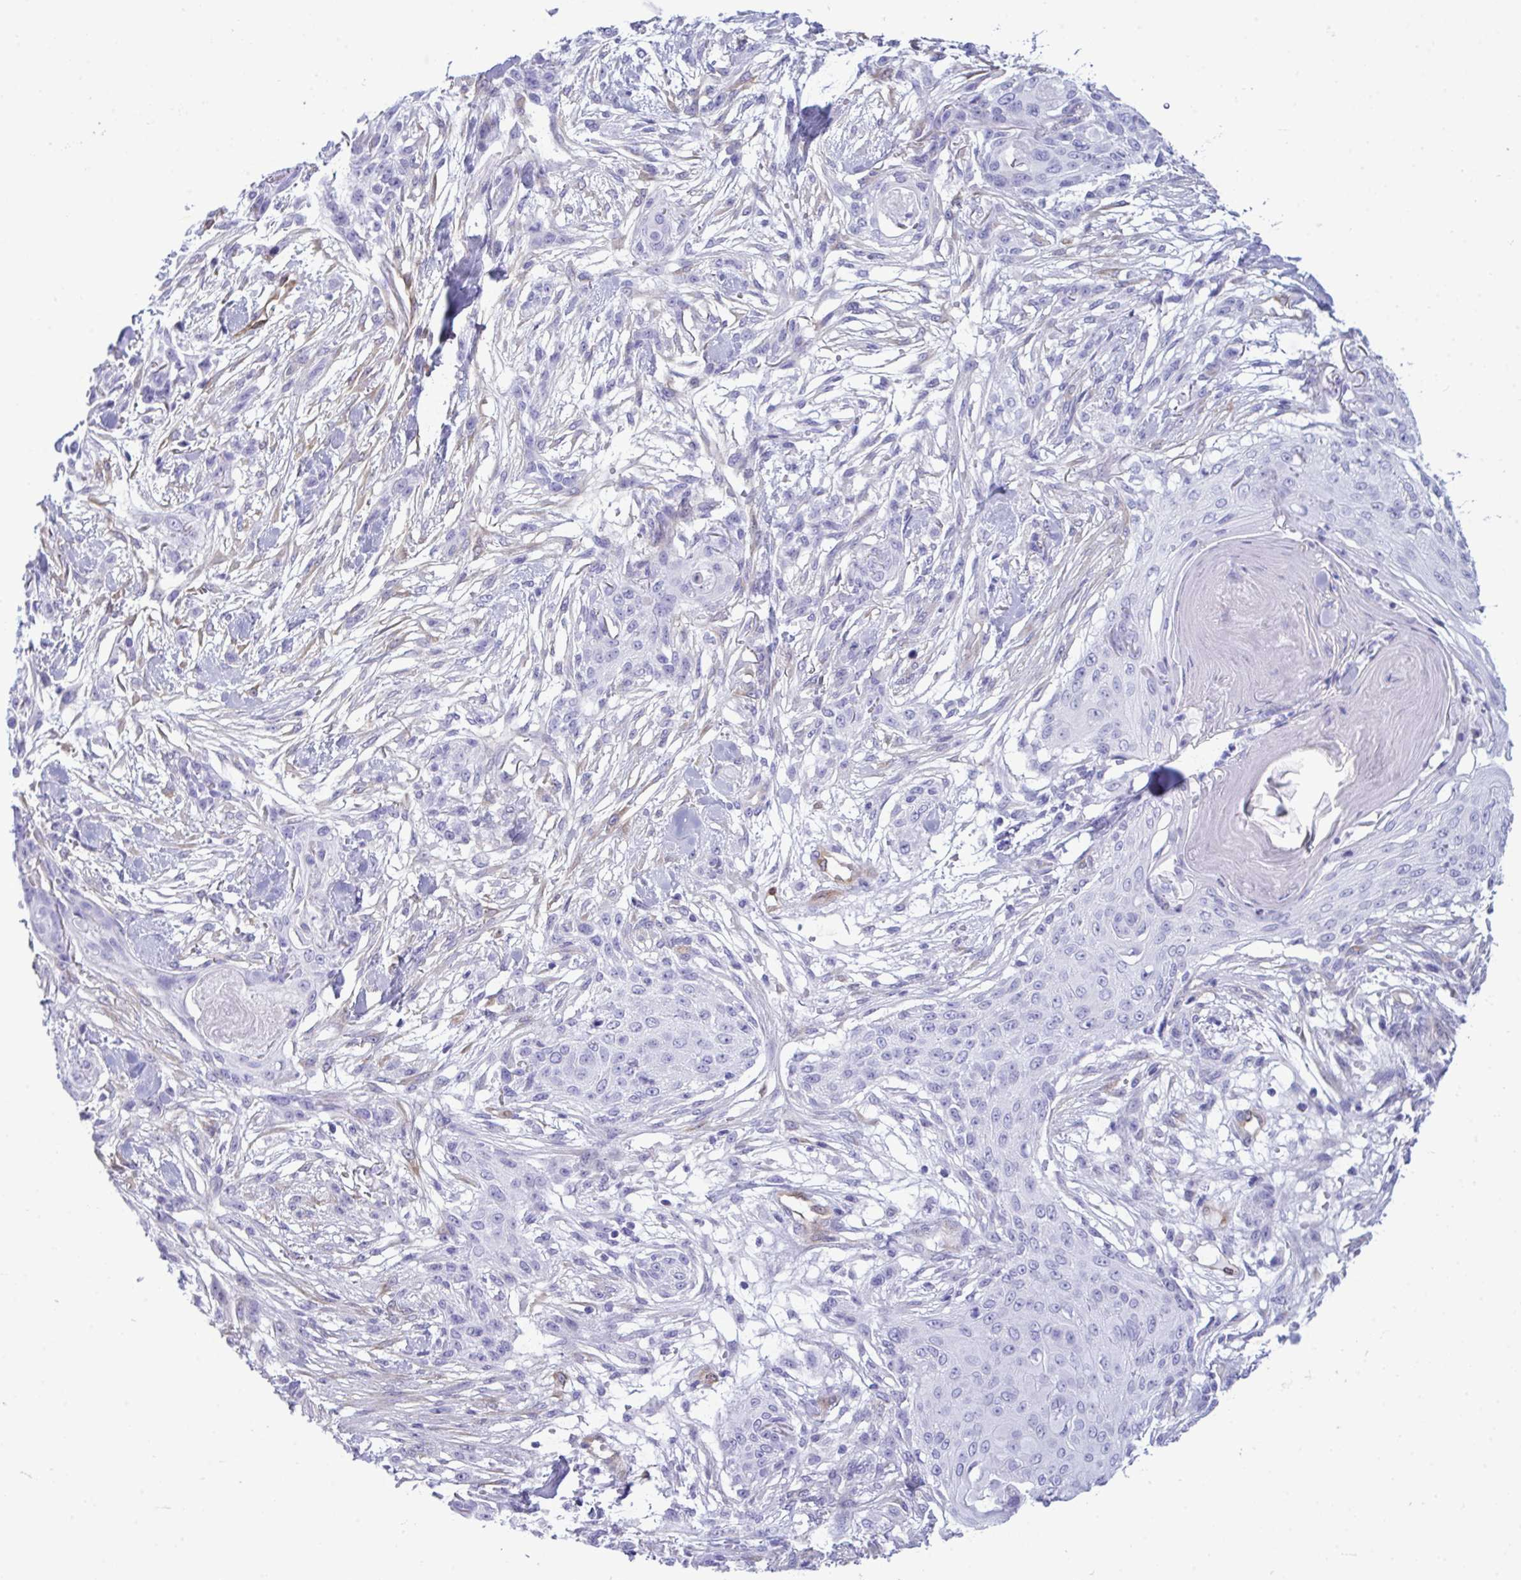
{"staining": {"intensity": "negative", "quantity": "none", "location": "none"}, "tissue": "skin cancer", "cell_type": "Tumor cells", "image_type": "cancer", "snomed": [{"axis": "morphology", "description": "Squamous cell carcinoma, NOS"}, {"axis": "topography", "description": "Skin"}], "caption": "The photomicrograph shows no staining of tumor cells in skin cancer (squamous cell carcinoma).", "gene": "LIMS2", "patient": {"sex": "female", "age": 59}}